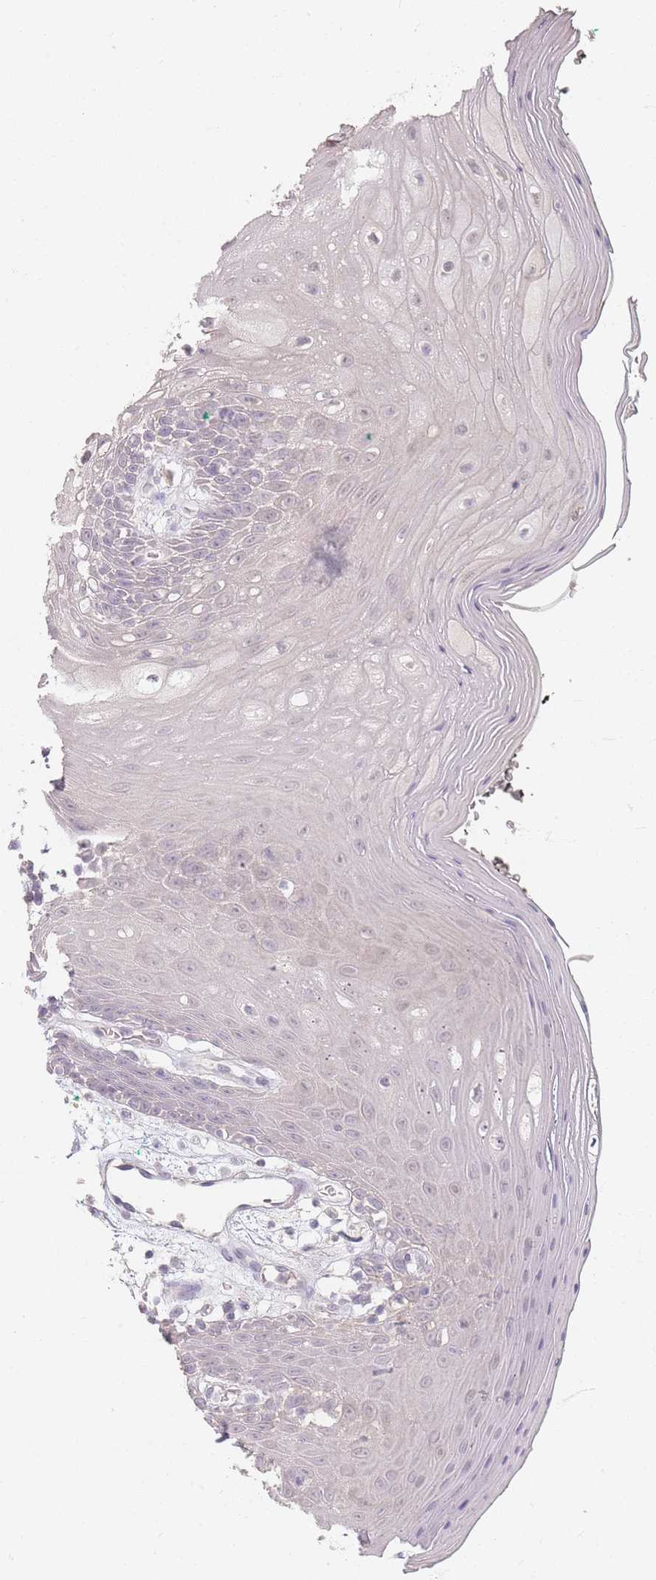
{"staining": {"intensity": "weak", "quantity": "<25%", "location": "nuclear"}, "tissue": "oral mucosa", "cell_type": "Squamous epithelial cells", "image_type": "normal", "snomed": [{"axis": "morphology", "description": "Normal tissue, NOS"}, {"axis": "topography", "description": "Oral tissue"}, {"axis": "topography", "description": "Tounge, NOS"}], "caption": "The micrograph demonstrates no staining of squamous epithelial cells in benign oral mucosa. (Stains: DAB (3,3'-diaminobenzidine) immunohistochemistry with hematoxylin counter stain, Microscopy: brightfield microscopy at high magnification).", "gene": "RFTN1", "patient": {"sex": "female", "age": 59}}